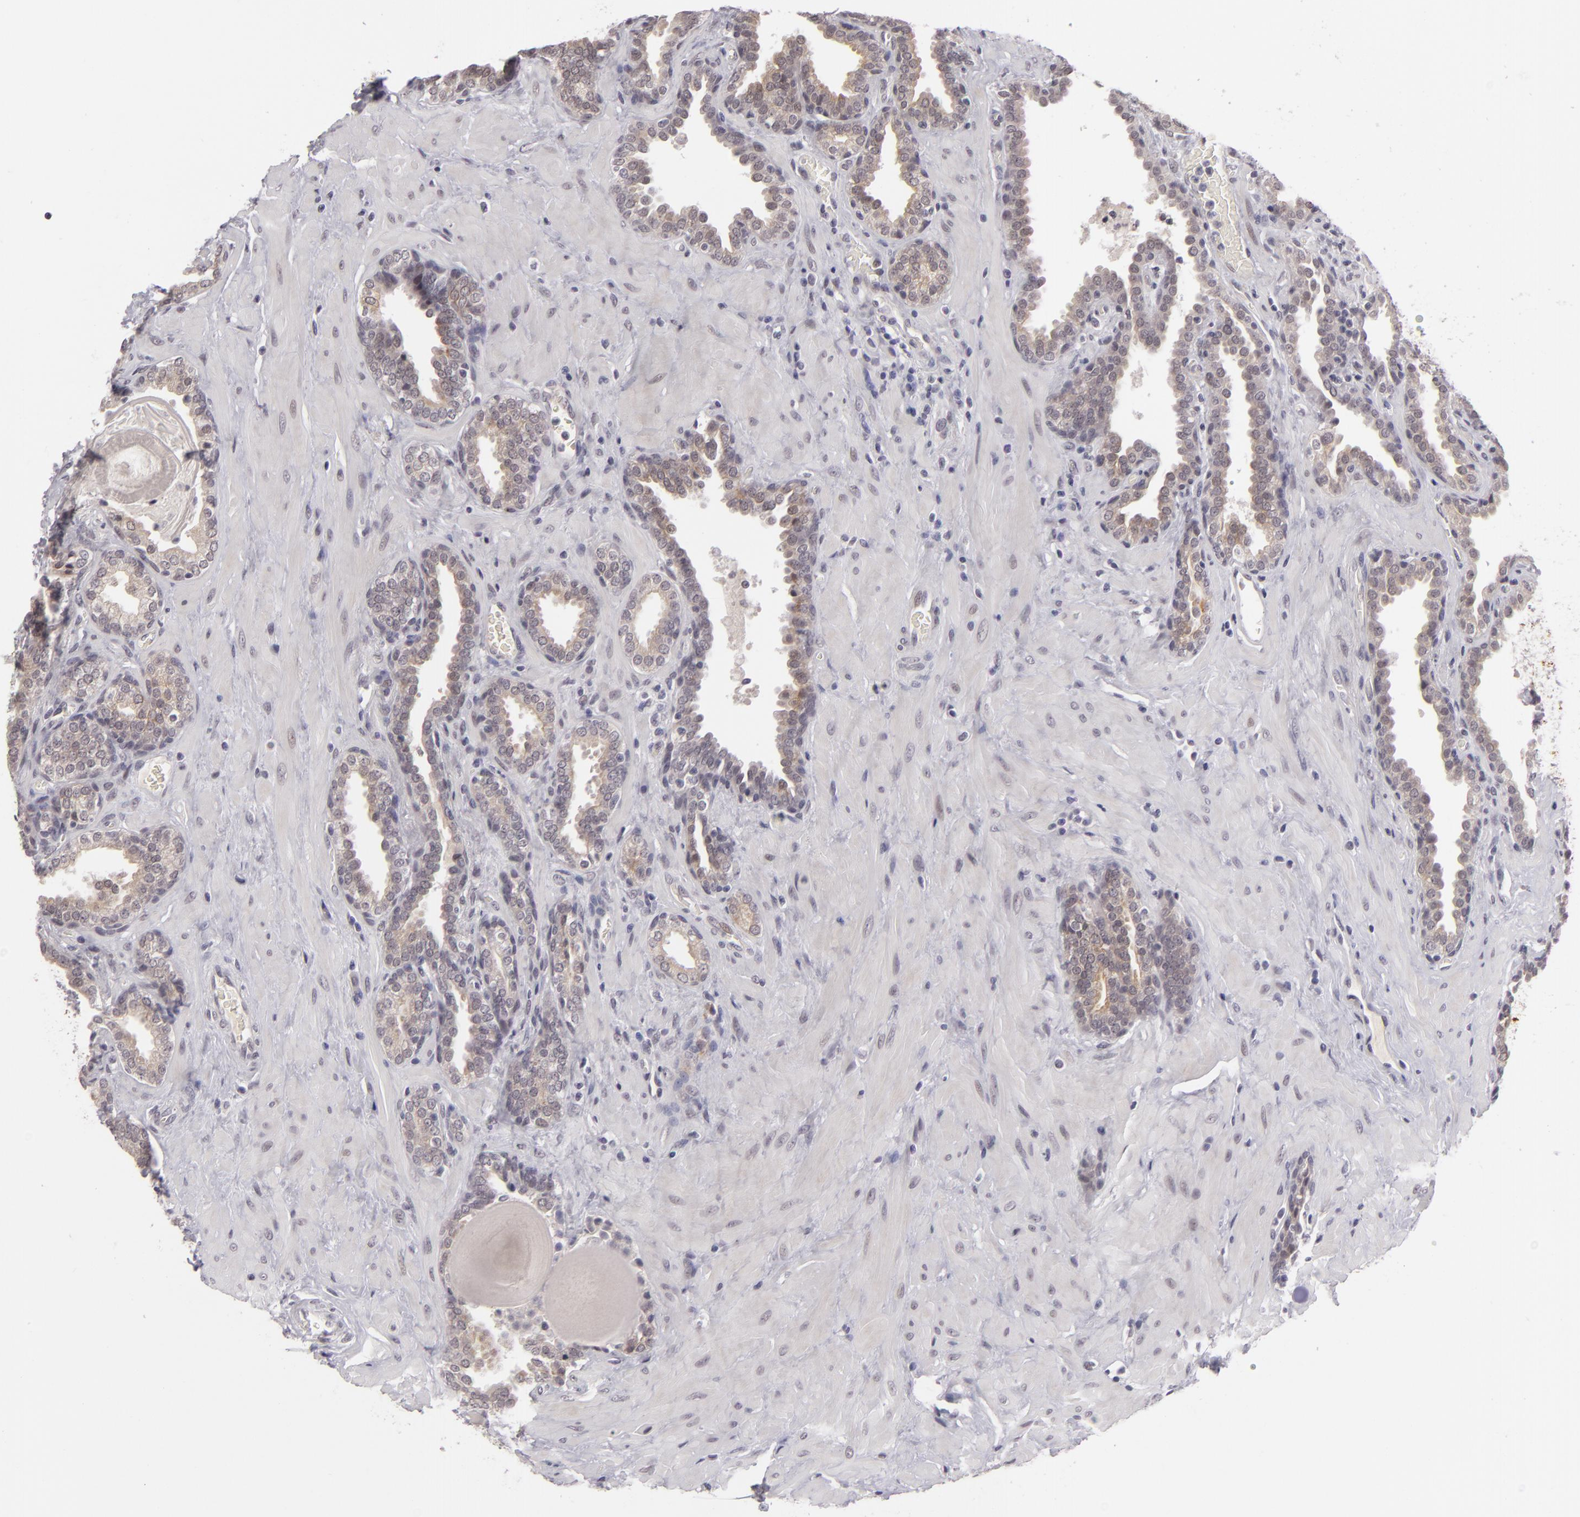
{"staining": {"intensity": "weak", "quantity": "25%-75%", "location": "cytoplasmic/membranous"}, "tissue": "prostate", "cell_type": "Glandular cells", "image_type": "normal", "snomed": [{"axis": "morphology", "description": "Normal tissue, NOS"}, {"axis": "topography", "description": "Prostate"}], "caption": "Protein expression analysis of unremarkable human prostate reveals weak cytoplasmic/membranous positivity in about 25%-75% of glandular cells.", "gene": "ZNF205", "patient": {"sex": "male", "age": 51}}